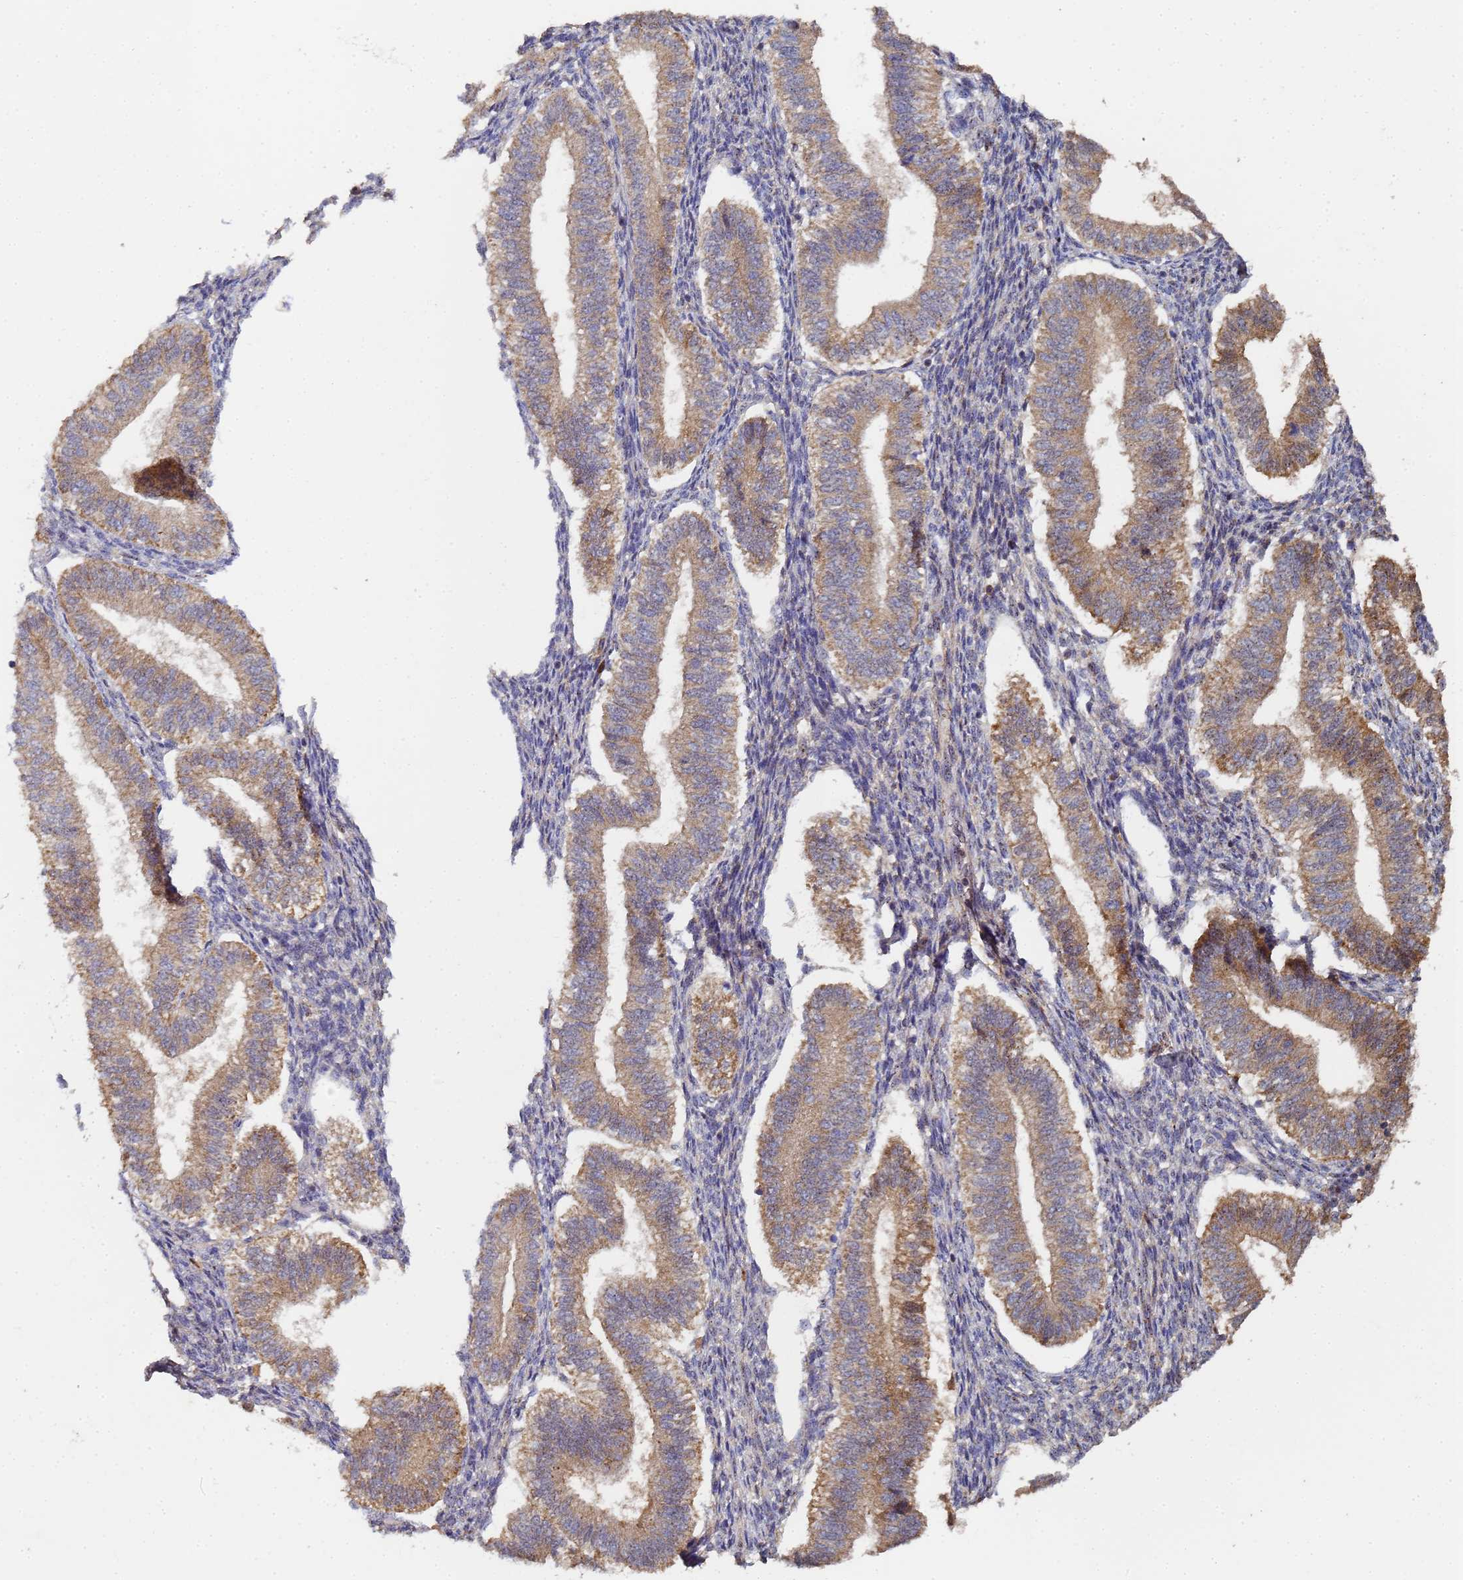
{"staining": {"intensity": "moderate", "quantity": "<25%", "location": "nuclear"}, "tissue": "endometrium", "cell_type": "Cells in endometrial stroma", "image_type": "normal", "snomed": [{"axis": "morphology", "description": "Normal tissue, NOS"}, {"axis": "topography", "description": "Endometrium"}], "caption": "IHC histopathology image of unremarkable endometrium: human endometrium stained using IHC exhibits low levels of moderate protein expression localized specifically in the nuclear of cells in endometrial stroma, appearing as a nuclear brown color.", "gene": "SECISBP2", "patient": {"sex": "female", "age": 25}}